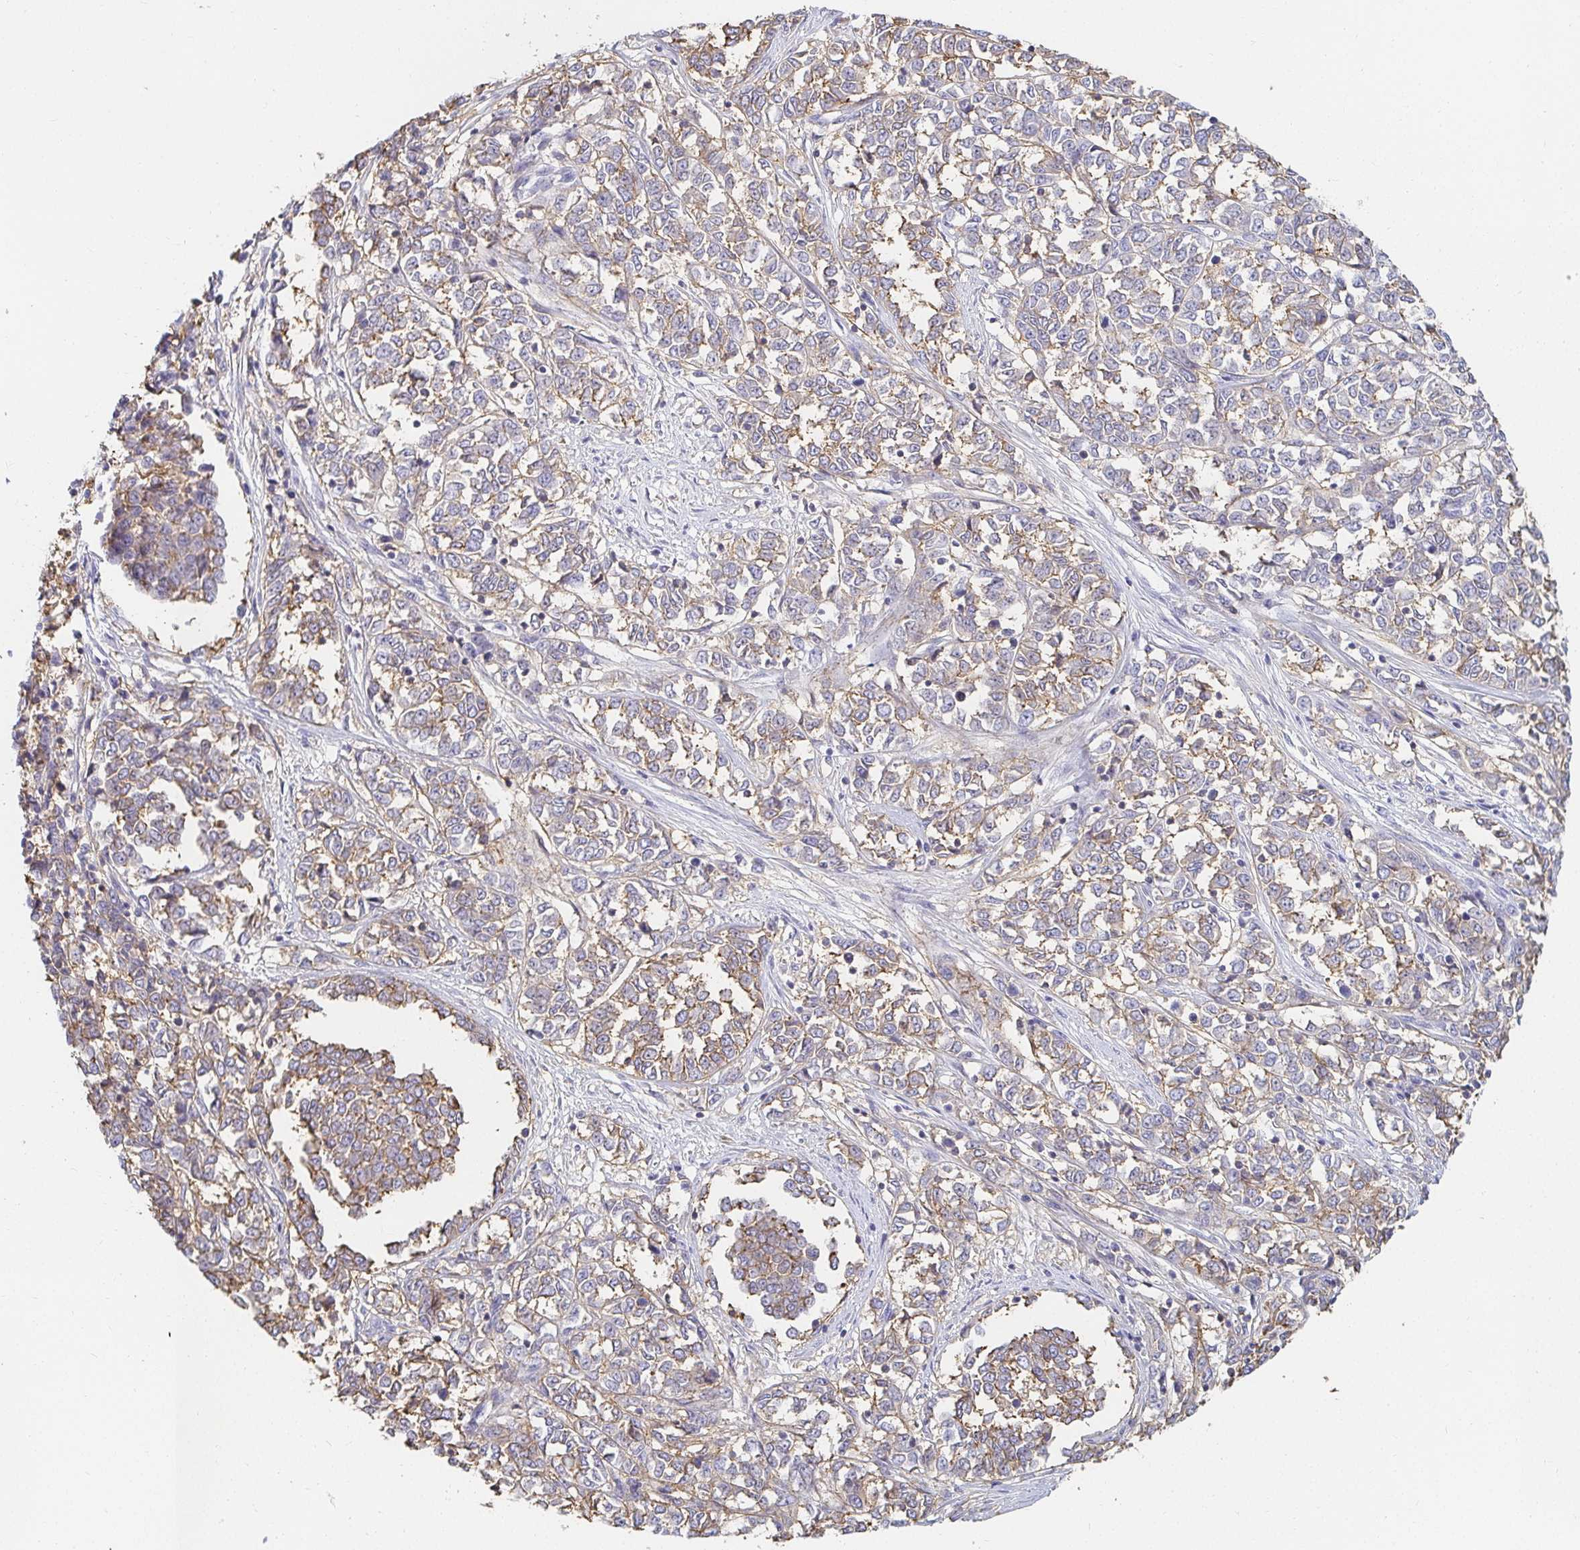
{"staining": {"intensity": "moderate", "quantity": "25%-75%", "location": "cytoplasmic/membranous"}, "tissue": "melanoma", "cell_type": "Tumor cells", "image_type": "cancer", "snomed": [{"axis": "morphology", "description": "Malignant melanoma, NOS"}, {"axis": "topography", "description": "Skin"}], "caption": "Human melanoma stained with a brown dye demonstrates moderate cytoplasmic/membranous positive positivity in about 25%-75% of tumor cells.", "gene": "TSPAN19", "patient": {"sex": "female", "age": 72}}